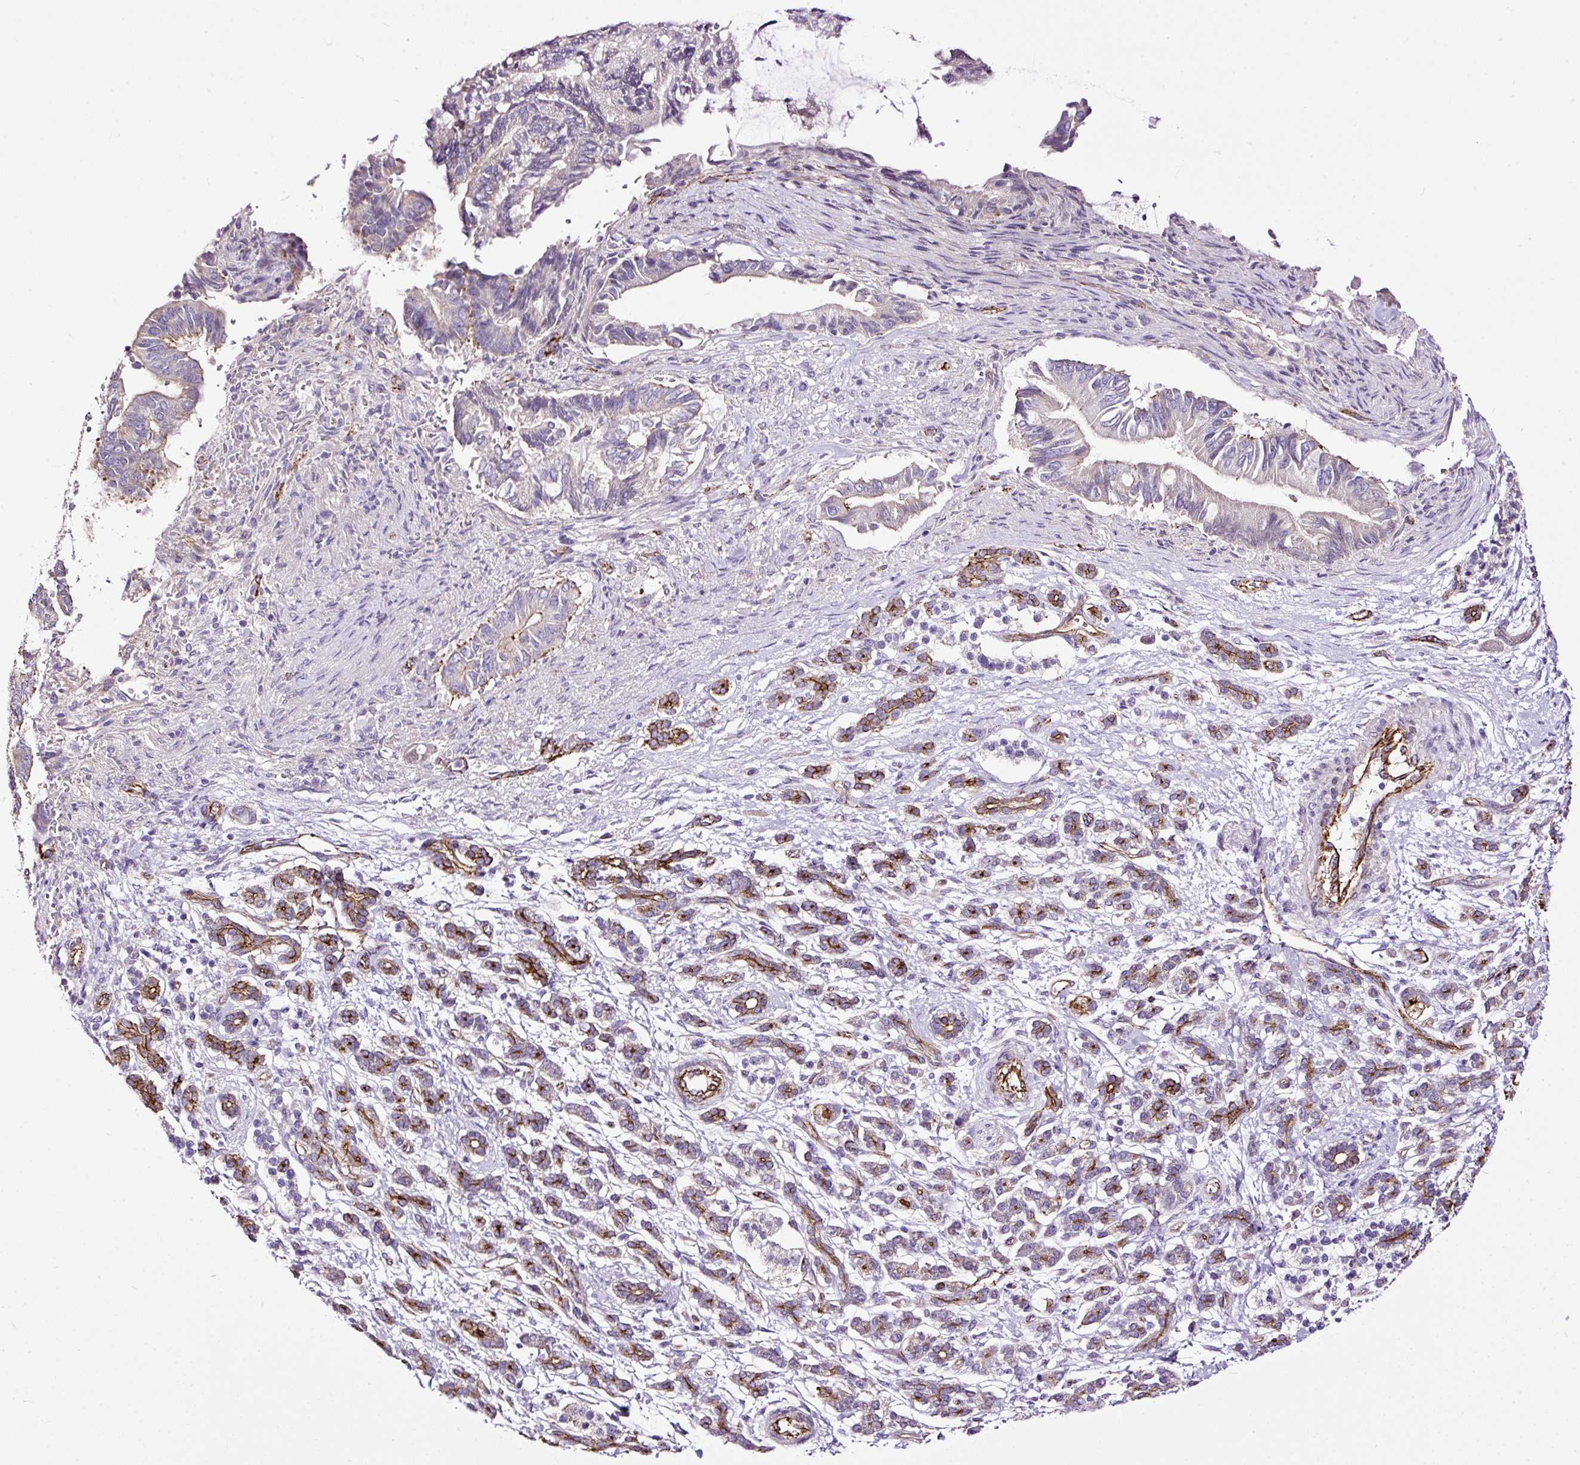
{"staining": {"intensity": "negative", "quantity": "none", "location": "none"}, "tissue": "pancreatic cancer", "cell_type": "Tumor cells", "image_type": "cancer", "snomed": [{"axis": "morphology", "description": "Adenocarcinoma, NOS"}, {"axis": "topography", "description": "Pancreas"}], "caption": "Human pancreatic cancer (adenocarcinoma) stained for a protein using IHC shows no expression in tumor cells.", "gene": "MAGEB16", "patient": {"sex": "male", "age": 68}}